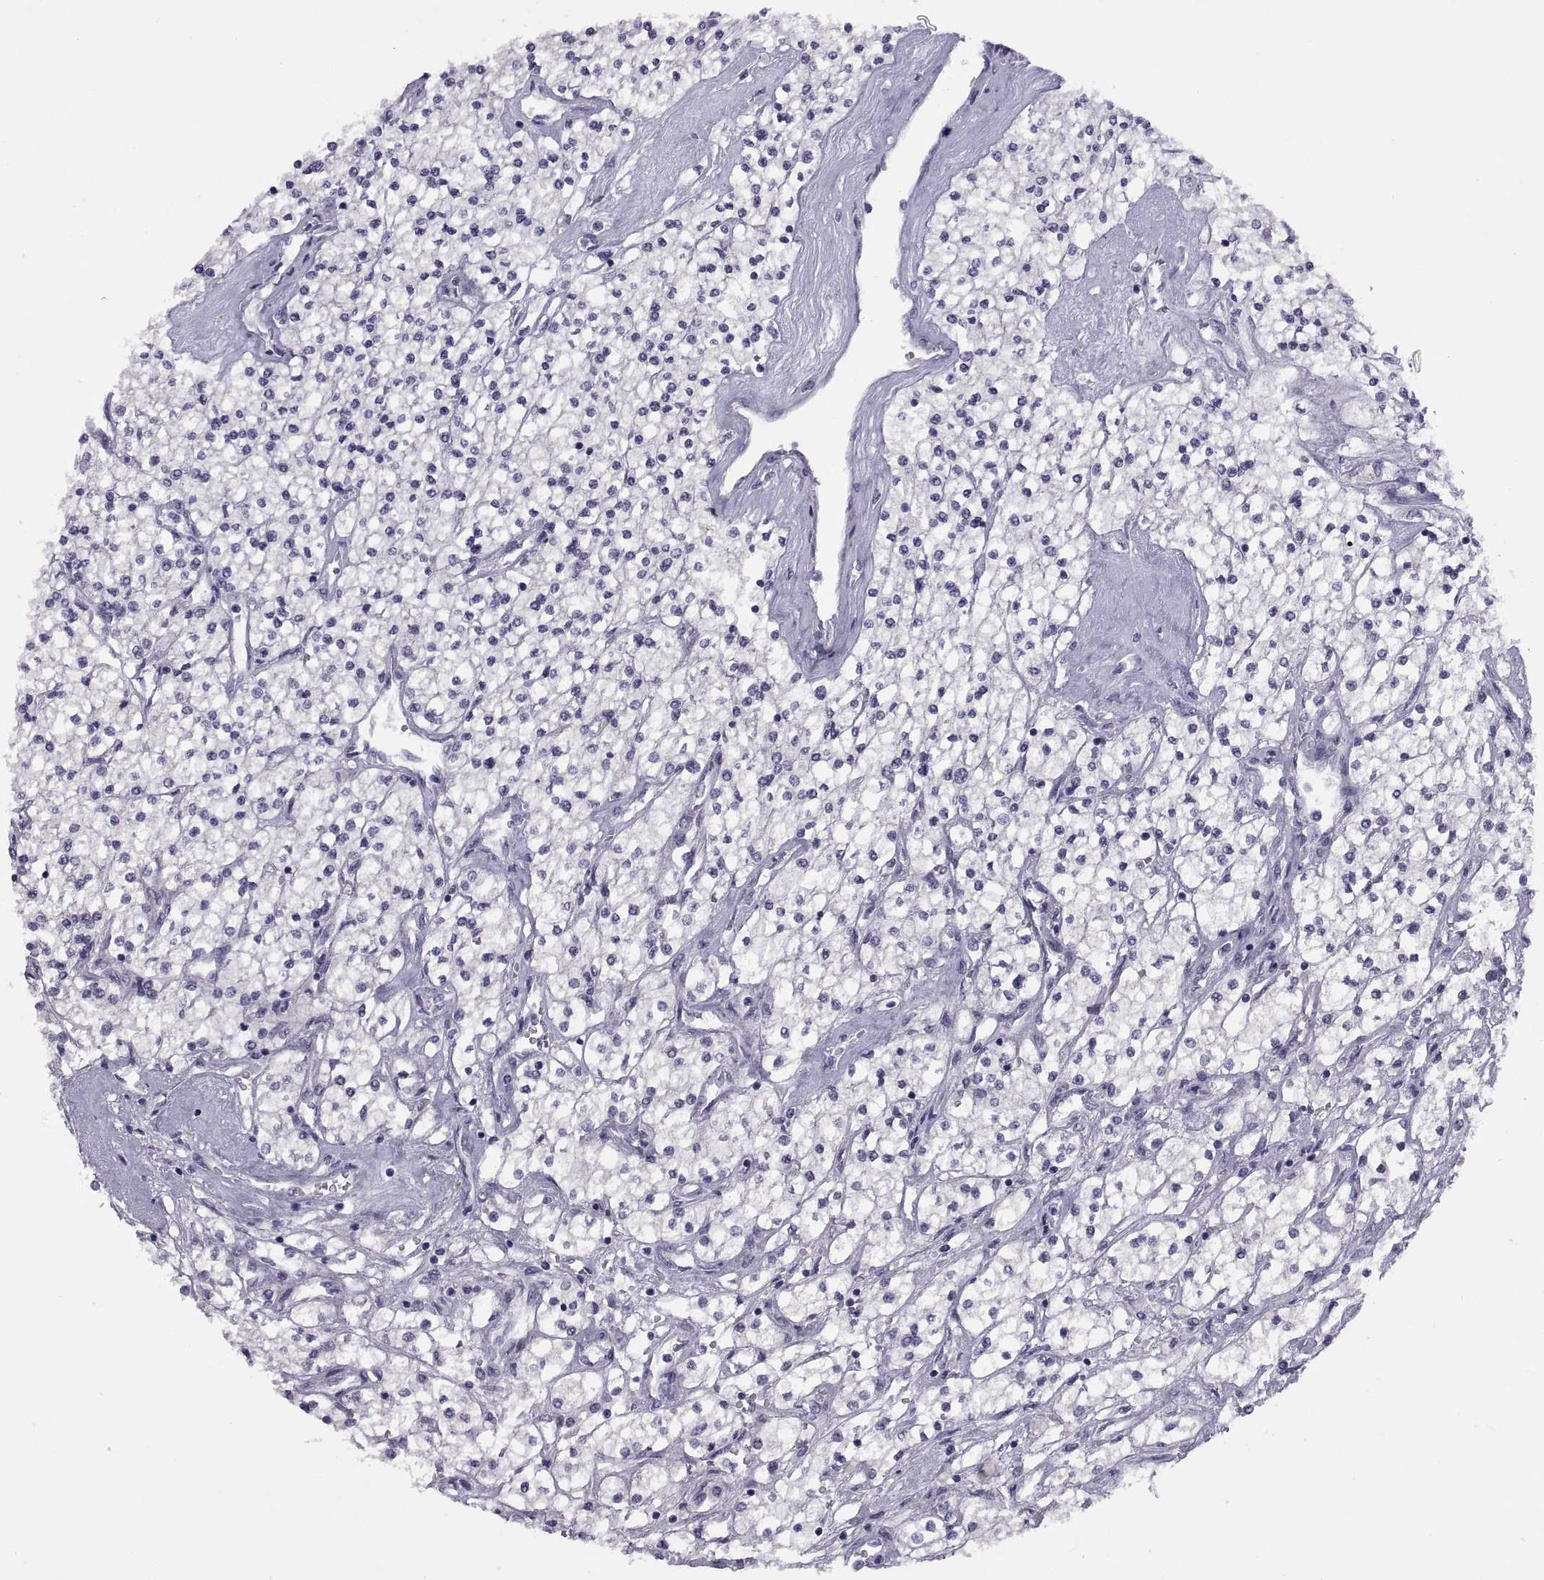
{"staining": {"intensity": "negative", "quantity": "none", "location": "none"}, "tissue": "renal cancer", "cell_type": "Tumor cells", "image_type": "cancer", "snomed": [{"axis": "morphology", "description": "Adenocarcinoma, NOS"}, {"axis": "topography", "description": "Kidney"}], "caption": "The micrograph shows no staining of tumor cells in renal cancer (adenocarcinoma).", "gene": "TMEM158", "patient": {"sex": "male", "age": 80}}